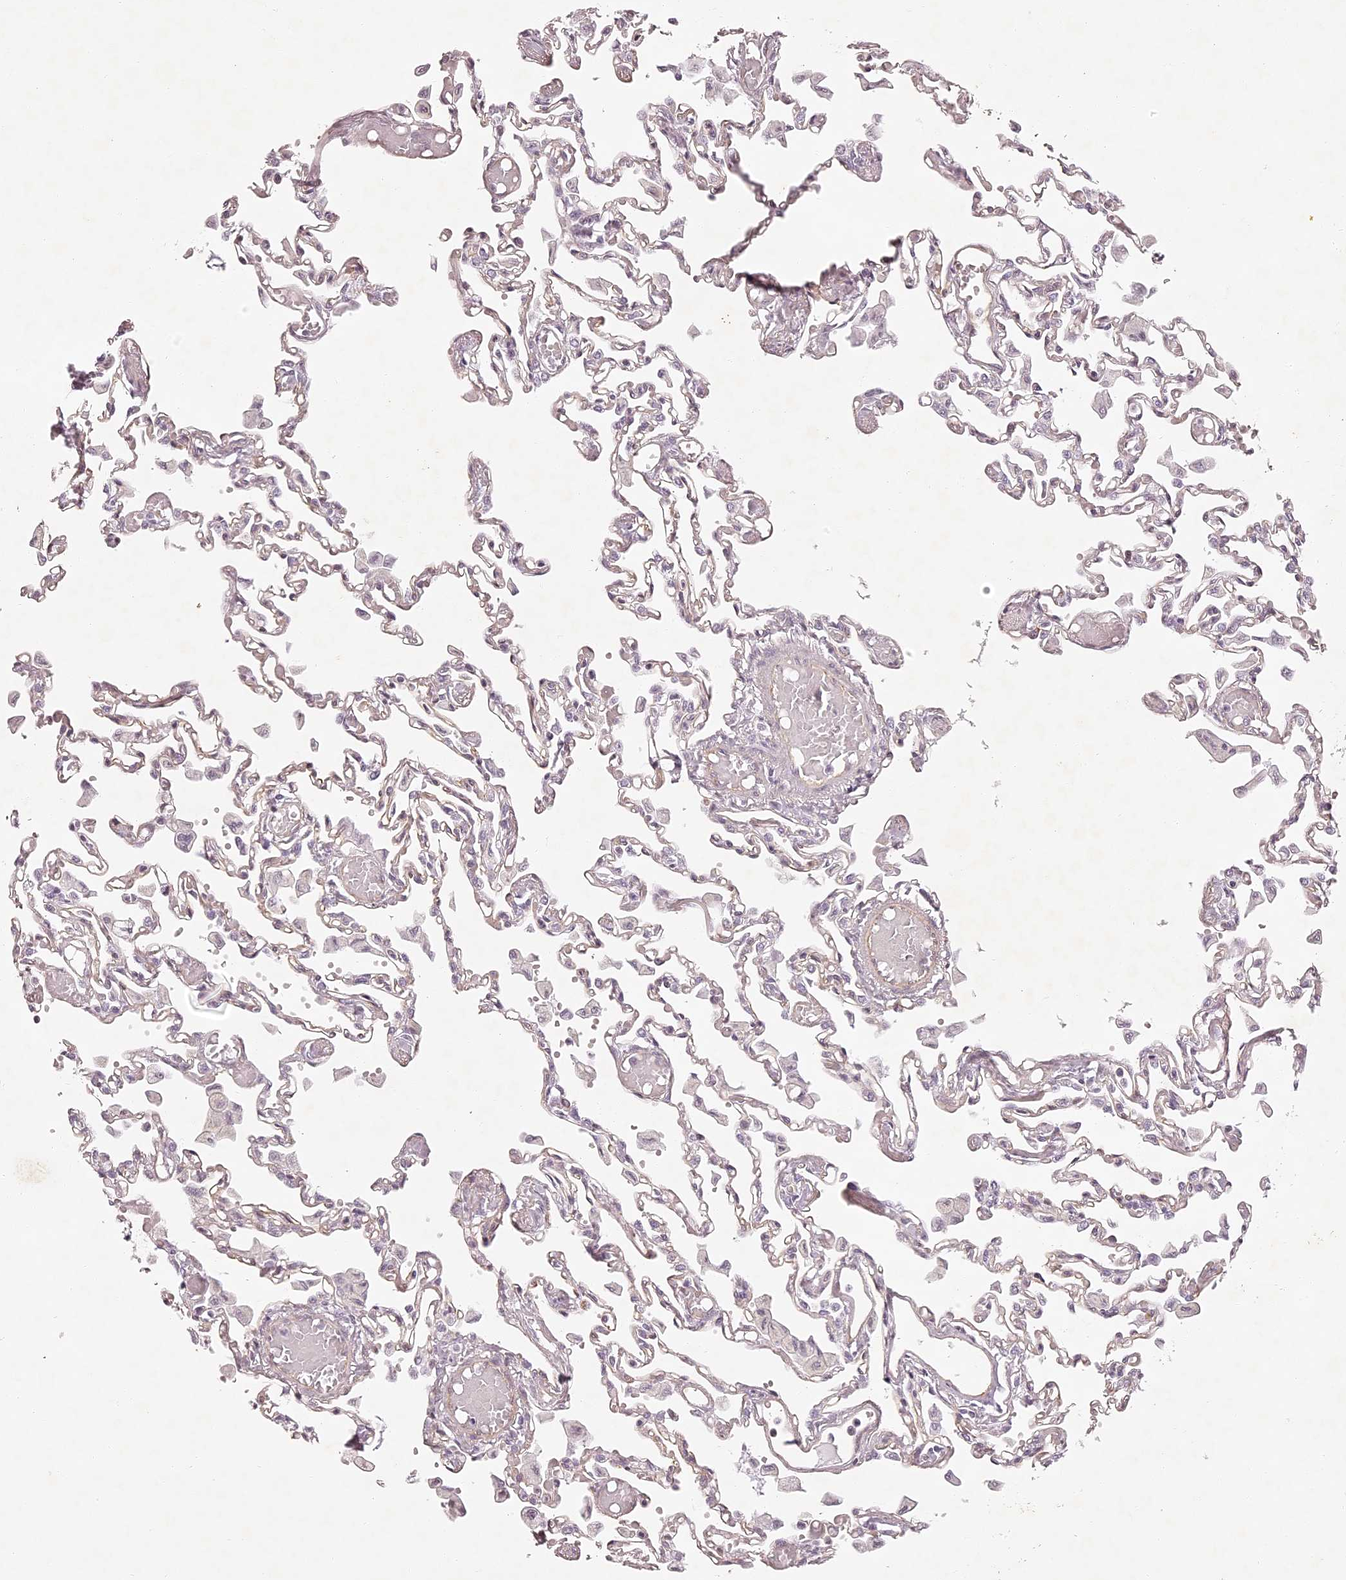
{"staining": {"intensity": "weak", "quantity": "<25%", "location": "cytoplasmic/membranous"}, "tissue": "lung", "cell_type": "Alveolar cells", "image_type": "normal", "snomed": [{"axis": "morphology", "description": "Normal tissue, NOS"}, {"axis": "topography", "description": "Bronchus"}, {"axis": "topography", "description": "Lung"}], "caption": "DAB (3,3'-diaminobenzidine) immunohistochemical staining of normal lung exhibits no significant positivity in alveolar cells.", "gene": "ELAPOR1", "patient": {"sex": "female", "age": 49}}